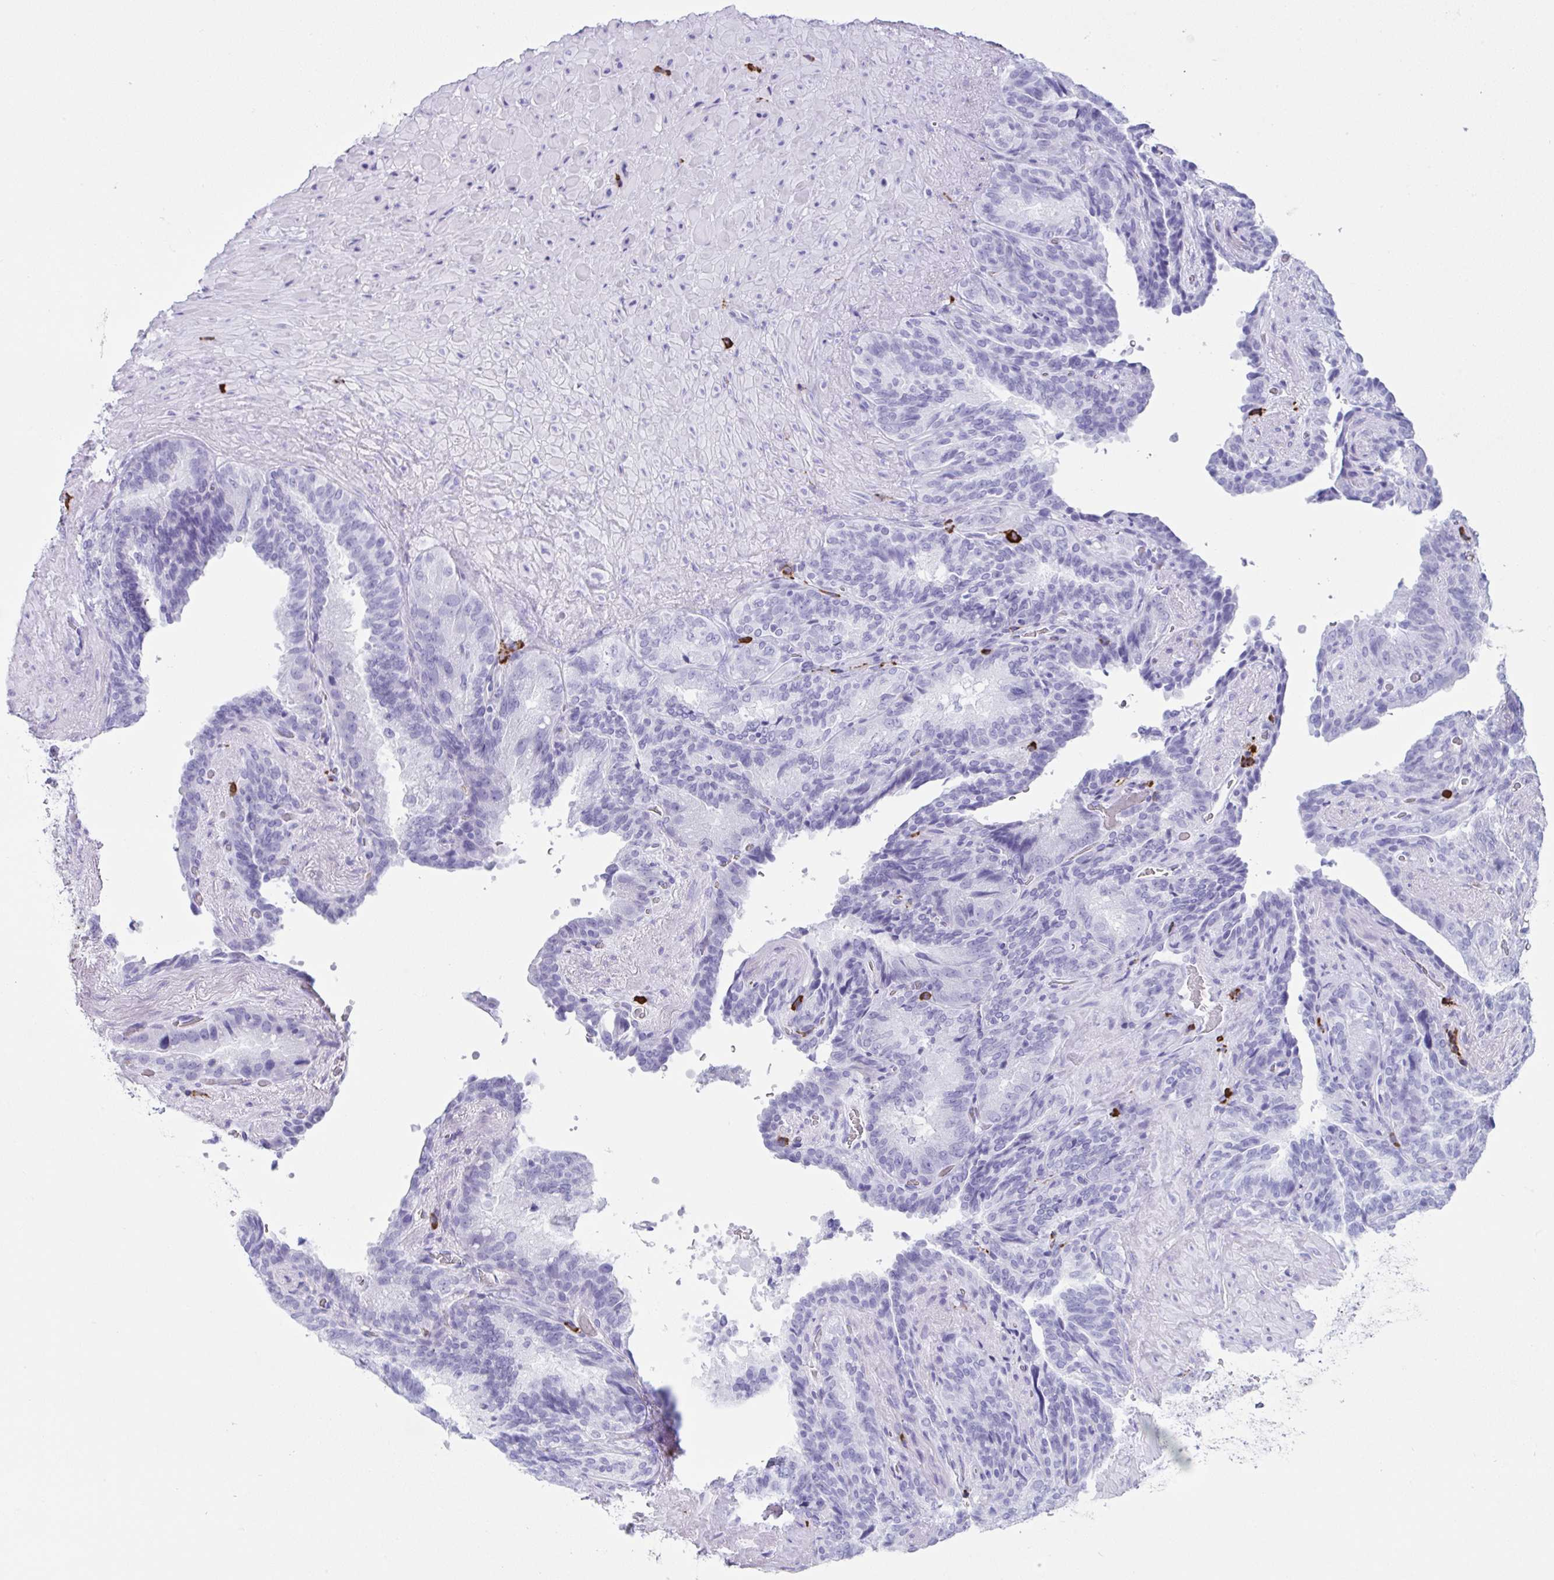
{"staining": {"intensity": "negative", "quantity": "none", "location": "none"}, "tissue": "seminal vesicle", "cell_type": "Glandular cells", "image_type": "normal", "snomed": [{"axis": "morphology", "description": "Normal tissue, NOS"}, {"axis": "topography", "description": "Seminal veicle"}], "caption": "Immunohistochemistry (IHC) of normal human seminal vesicle exhibits no expression in glandular cells.", "gene": "JCHAIN", "patient": {"sex": "male", "age": 60}}